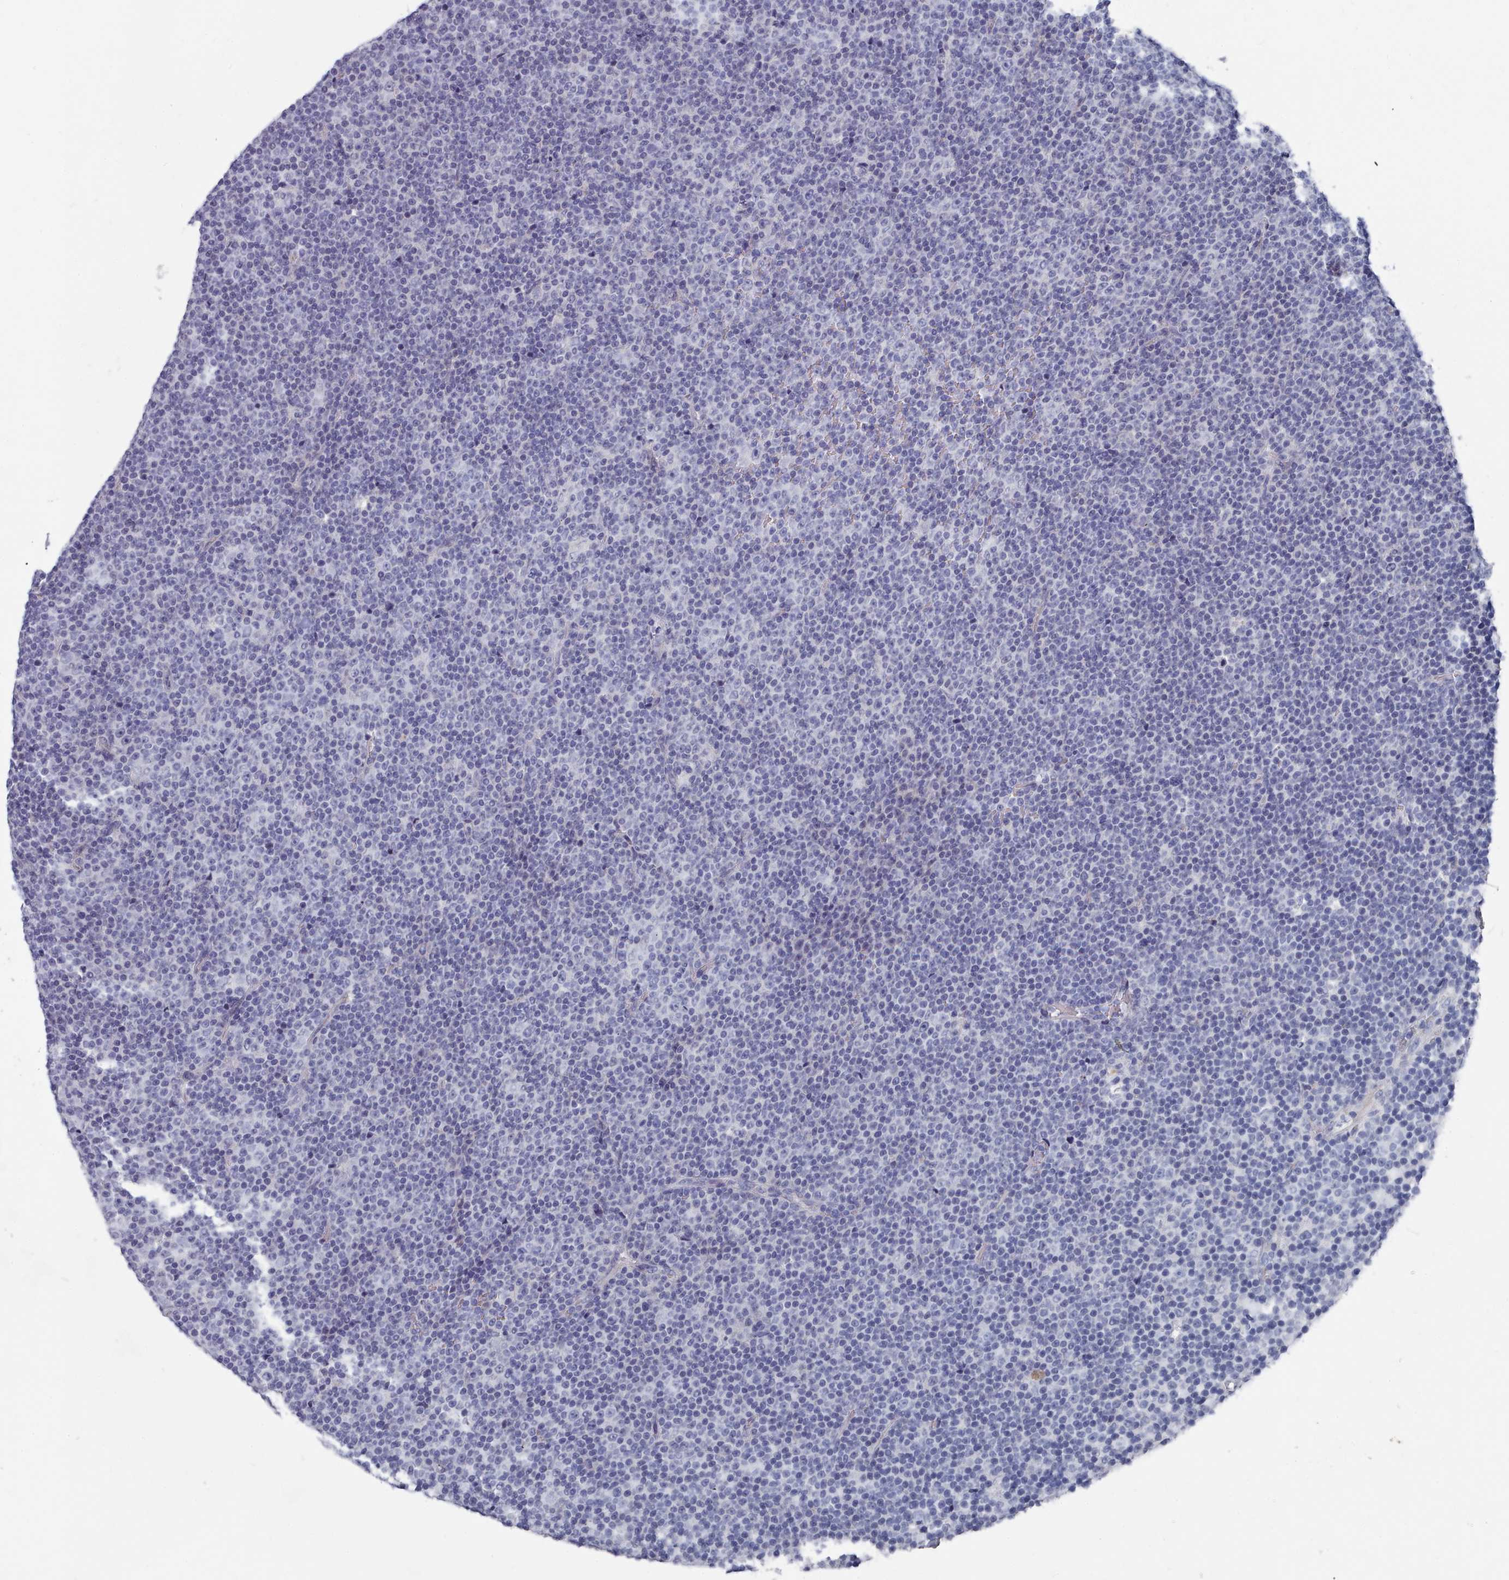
{"staining": {"intensity": "negative", "quantity": "none", "location": "none"}, "tissue": "lymphoma", "cell_type": "Tumor cells", "image_type": "cancer", "snomed": [{"axis": "morphology", "description": "Malignant lymphoma, non-Hodgkin's type, Low grade"}, {"axis": "topography", "description": "Lymph node"}], "caption": "DAB immunohistochemical staining of human lymphoma exhibits no significant expression in tumor cells.", "gene": "ACAD11", "patient": {"sex": "female", "age": 67}}